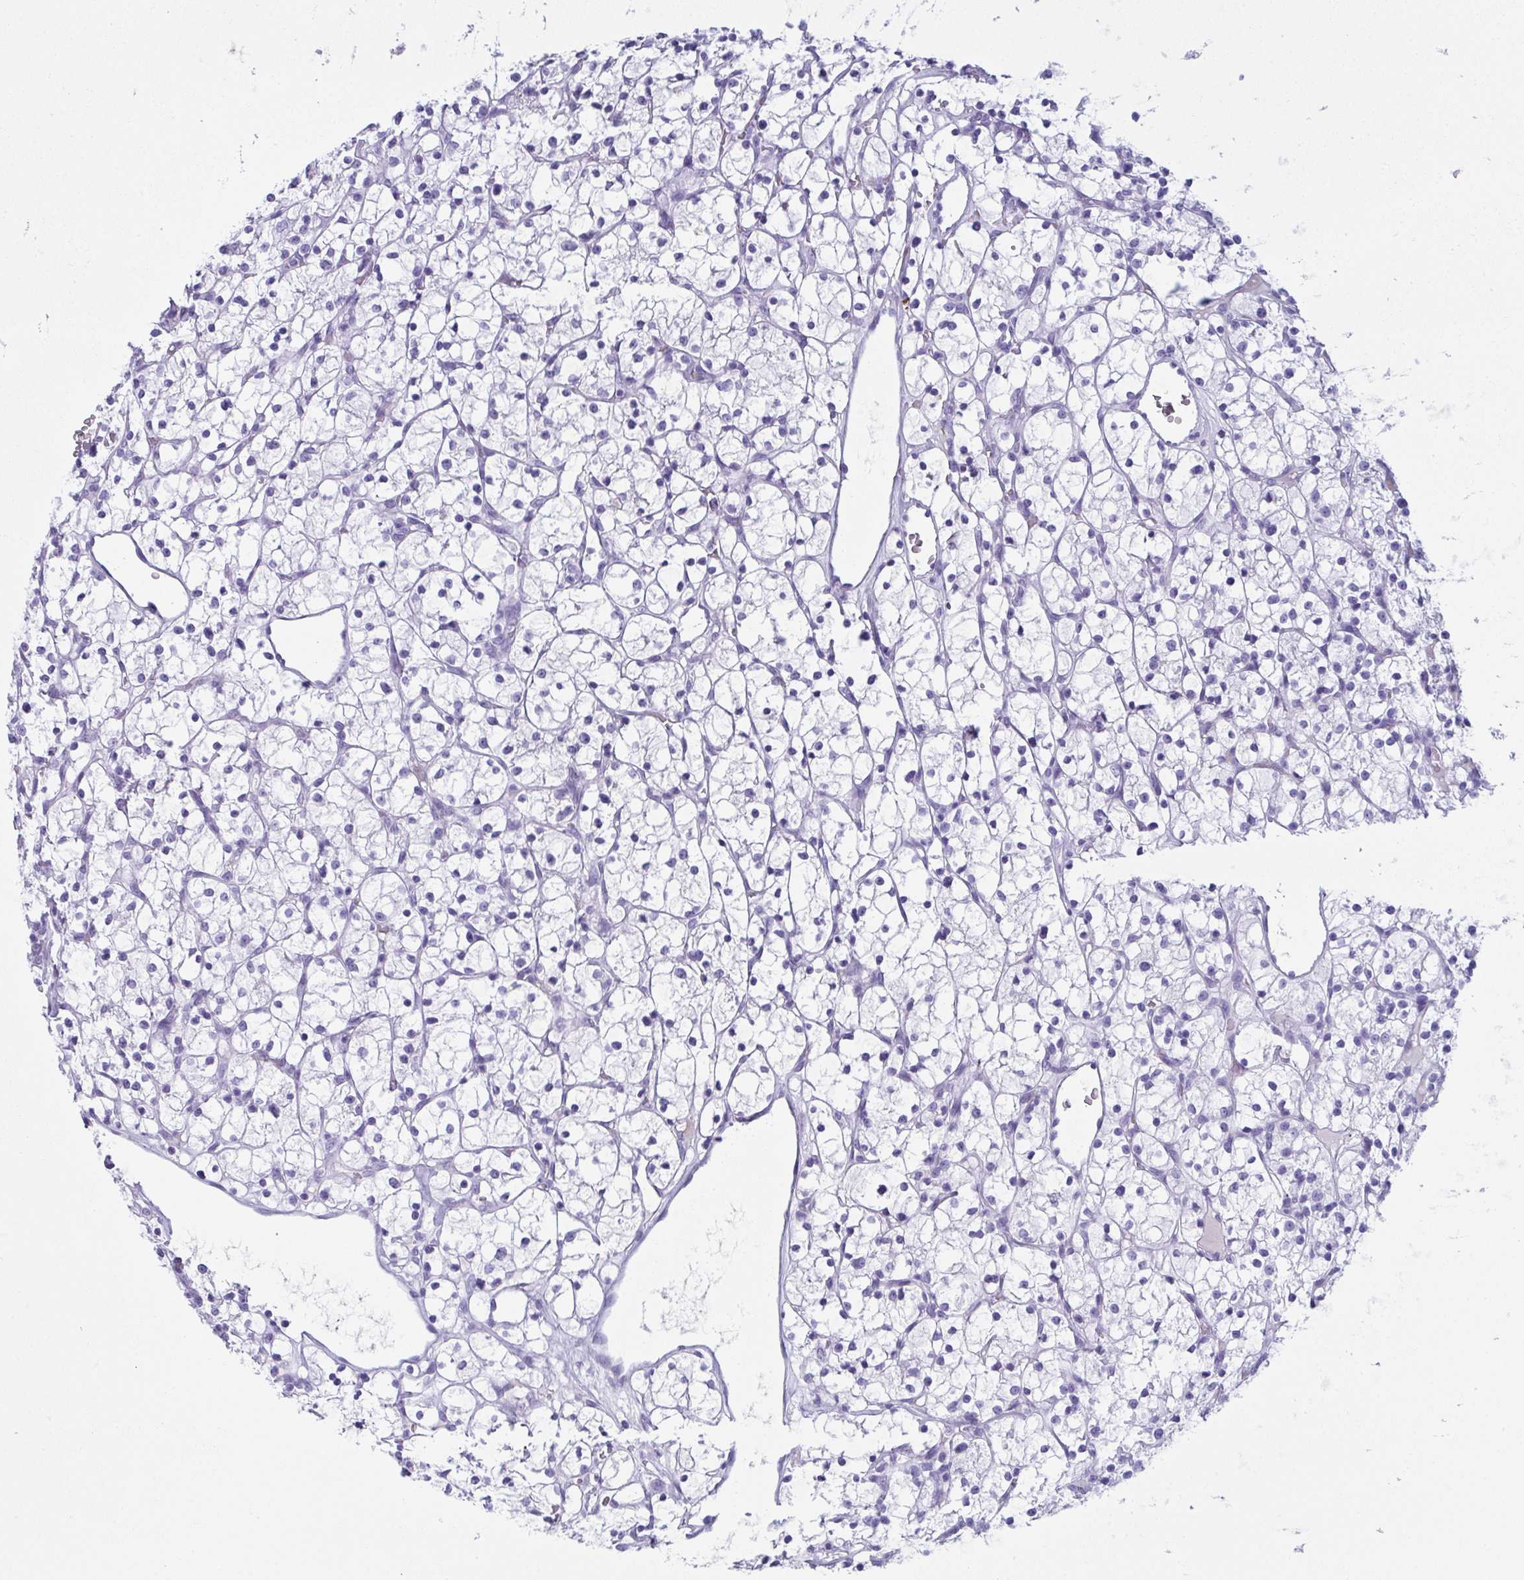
{"staining": {"intensity": "negative", "quantity": "none", "location": "none"}, "tissue": "renal cancer", "cell_type": "Tumor cells", "image_type": "cancer", "snomed": [{"axis": "morphology", "description": "Adenocarcinoma, NOS"}, {"axis": "topography", "description": "Kidney"}], "caption": "The image displays no significant expression in tumor cells of renal cancer.", "gene": "JCHAIN", "patient": {"sex": "female", "age": 64}}